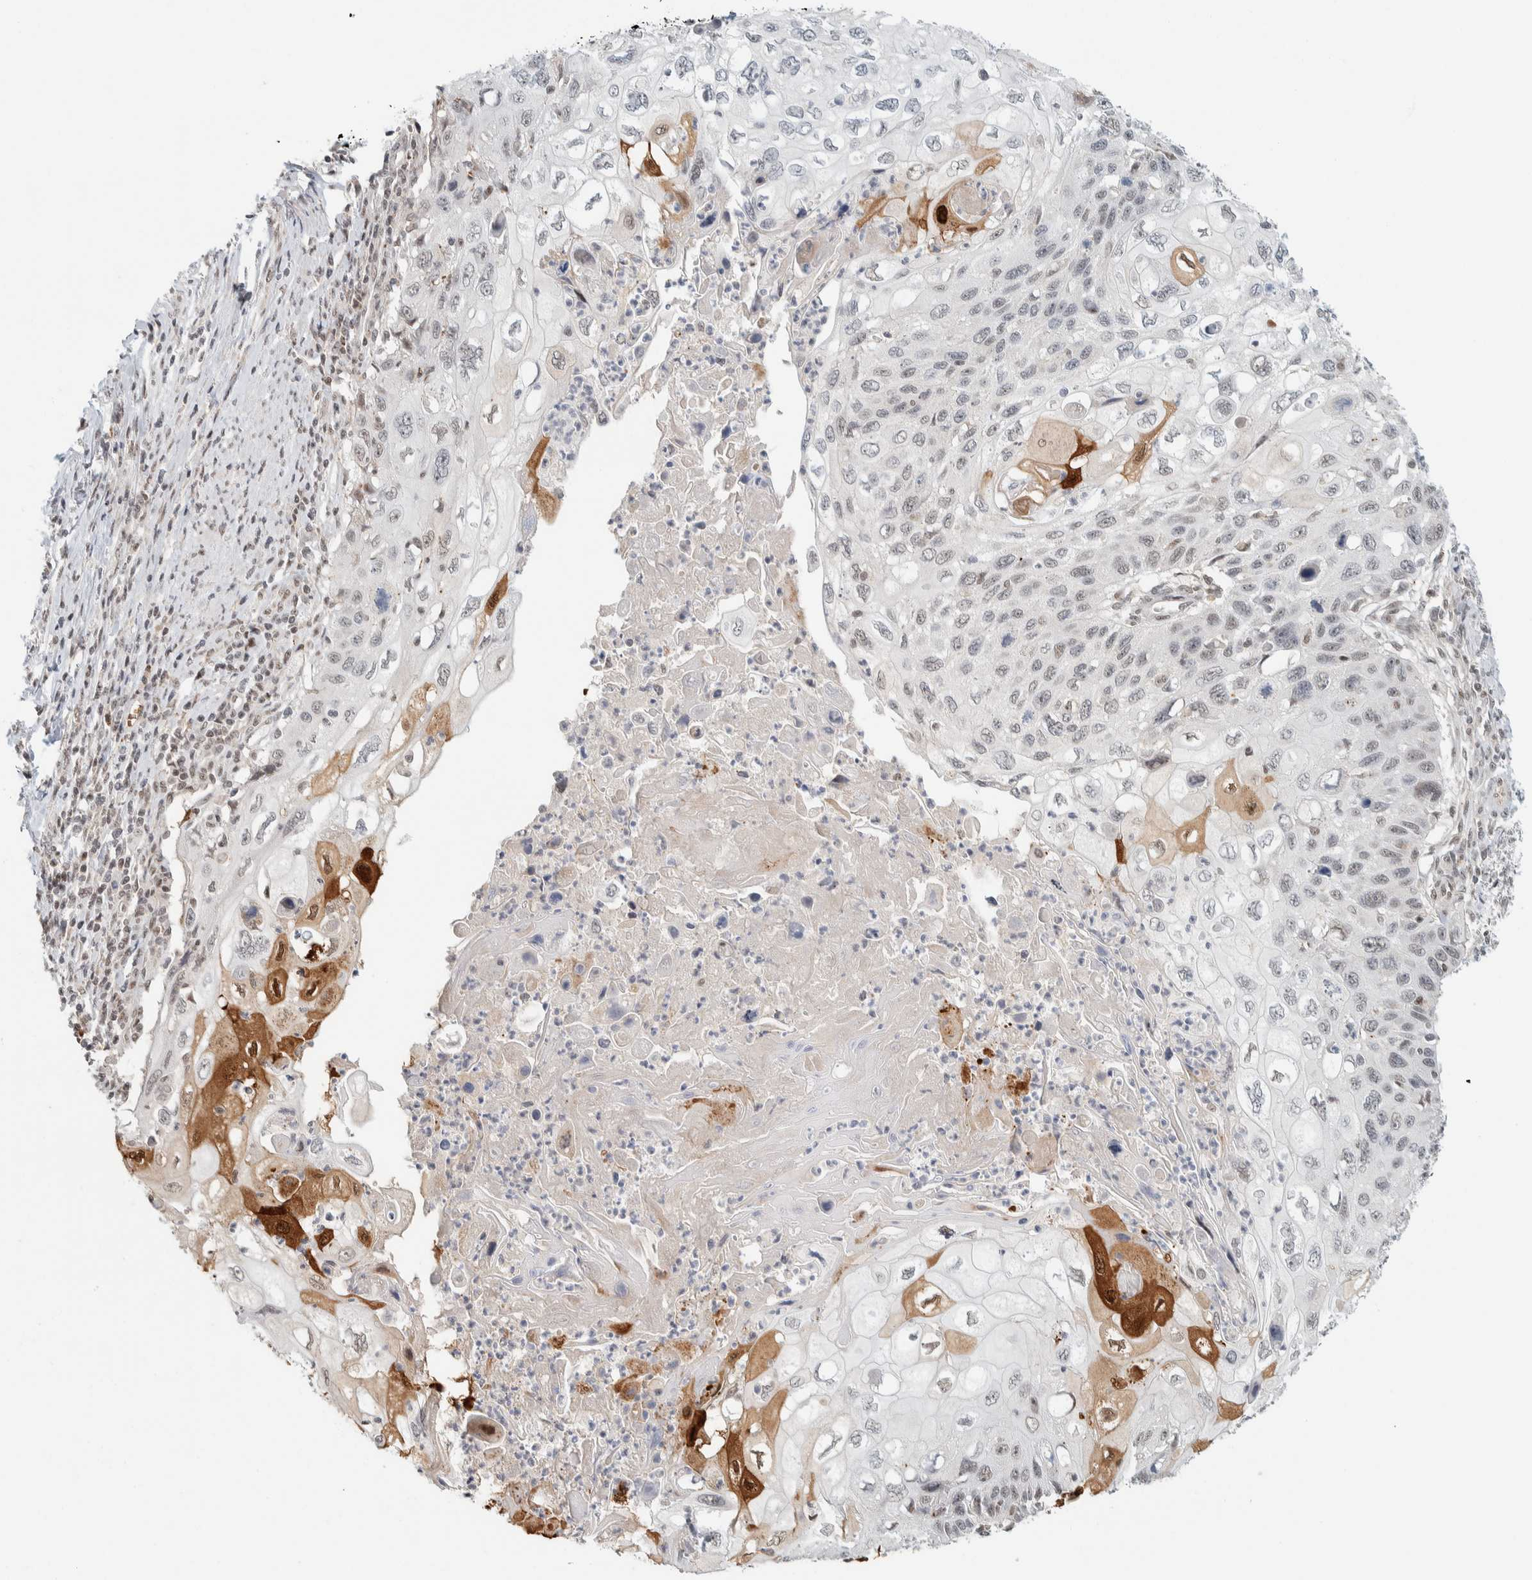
{"staining": {"intensity": "weak", "quantity": "<25%", "location": "nuclear"}, "tissue": "cervical cancer", "cell_type": "Tumor cells", "image_type": "cancer", "snomed": [{"axis": "morphology", "description": "Squamous cell carcinoma, NOS"}, {"axis": "topography", "description": "Cervix"}], "caption": "A high-resolution micrograph shows IHC staining of squamous cell carcinoma (cervical), which exhibits no significant positivity in tumor cells.", "gene": "ZBTB2", "patient": {"sex": "female", "age": 70}}